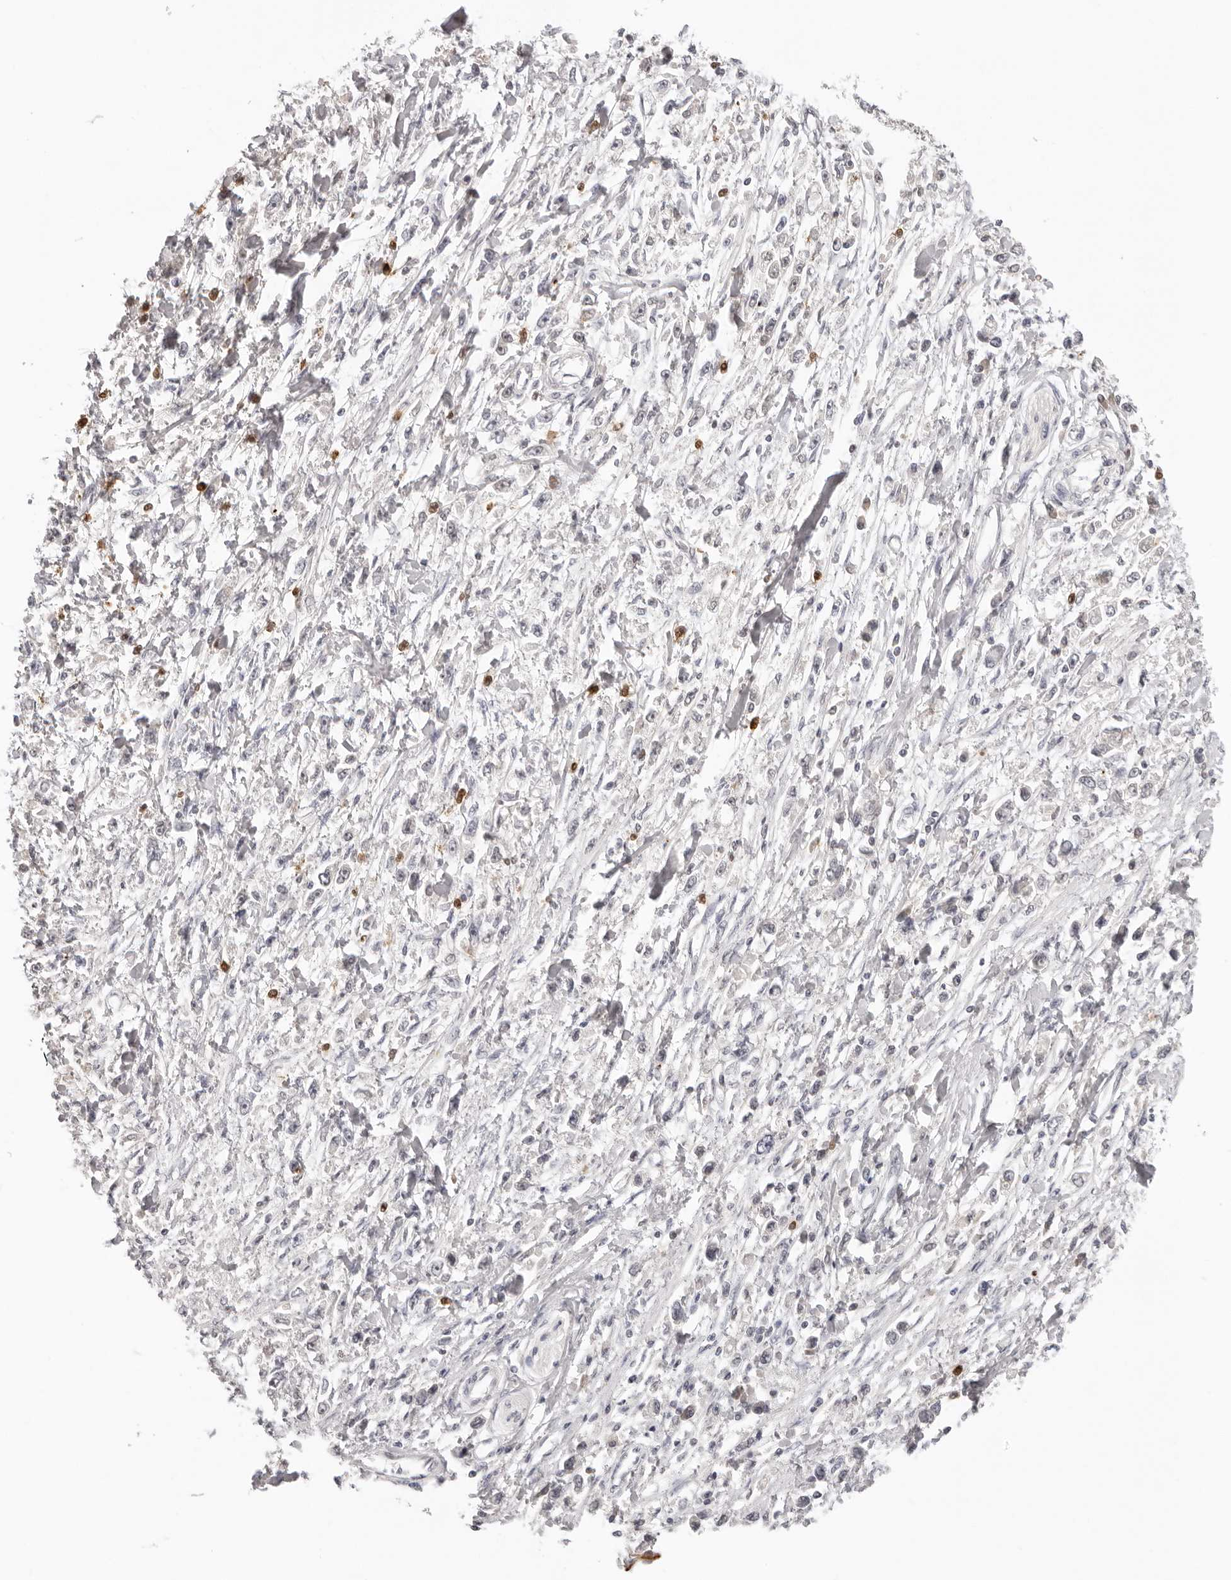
{"staining": {"intensity": "negative", "quantity": "none", "location": "none"}, "tissue": "stomach cancer", "cell_type": "Tumor cells", "image_type": "cancer", "snomed": [{"axis": "morphology", "description": "Adenocarcinoma, NOS"}, {"axis": "topography", "description": "Stomach"}], "caption": "Protein analysis of adenocarcinoma (stomach) demonstrates no significant expression in tumor cells.", "gene": "STRADB", "patient": {"sex": "female", "age": 59}}